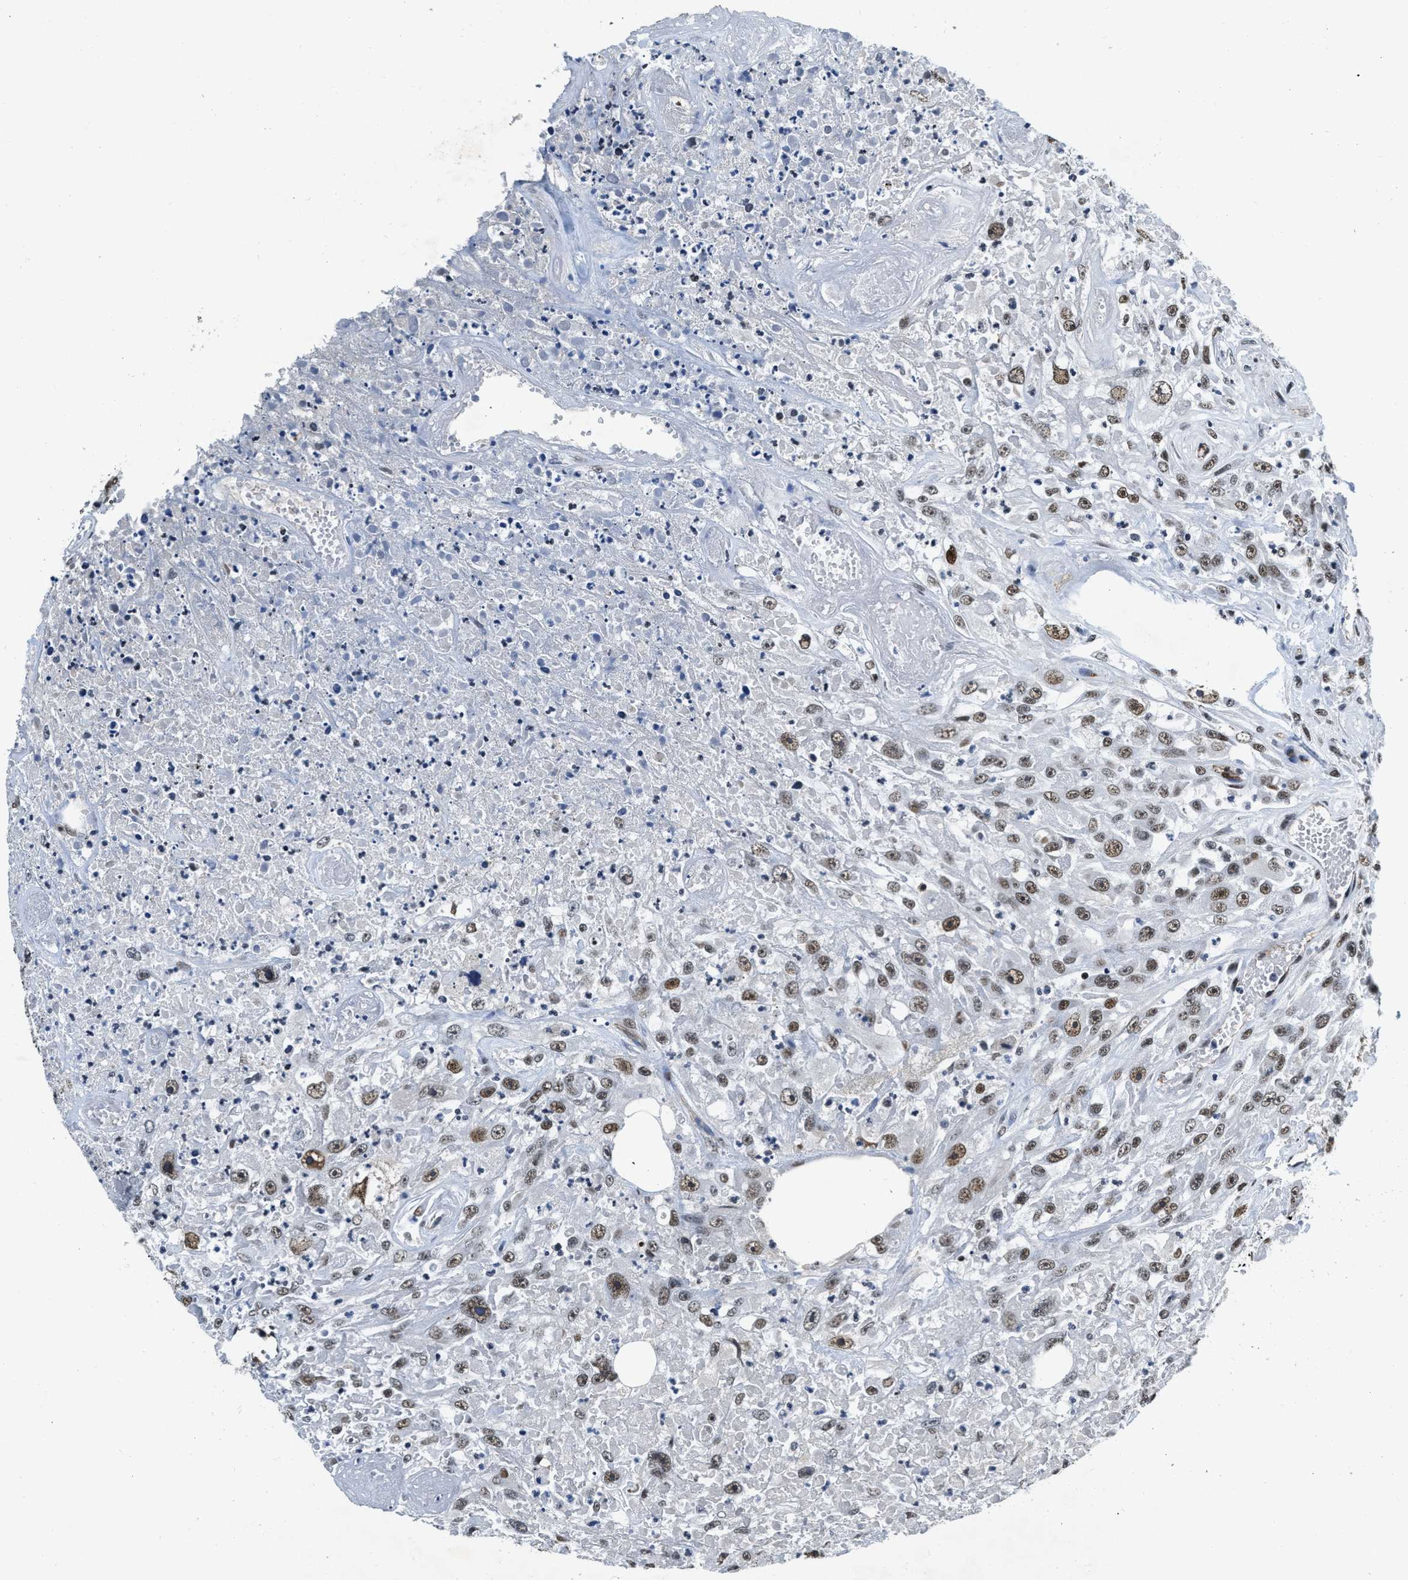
{"staining": {"intensity": "moderate", "quantity": ">75%", "location": "nuclear"}, "tissue": "urothelial cancer", "cell_type": "Tumor cells", "image_type": "cancer", "snomed": [{"axis": "morphology", "description": "Urothelial carcinoma, High grade"}, {"axis": "topography", "description": "Urinary bladder"}], "caption": "A brown stain highlights moderate nuclear staining of a protein in urothelial carcinoma (high-grade) tumor cells.", "gene": "CCNE1", "patient": {"sex": "male", "age": 46}}